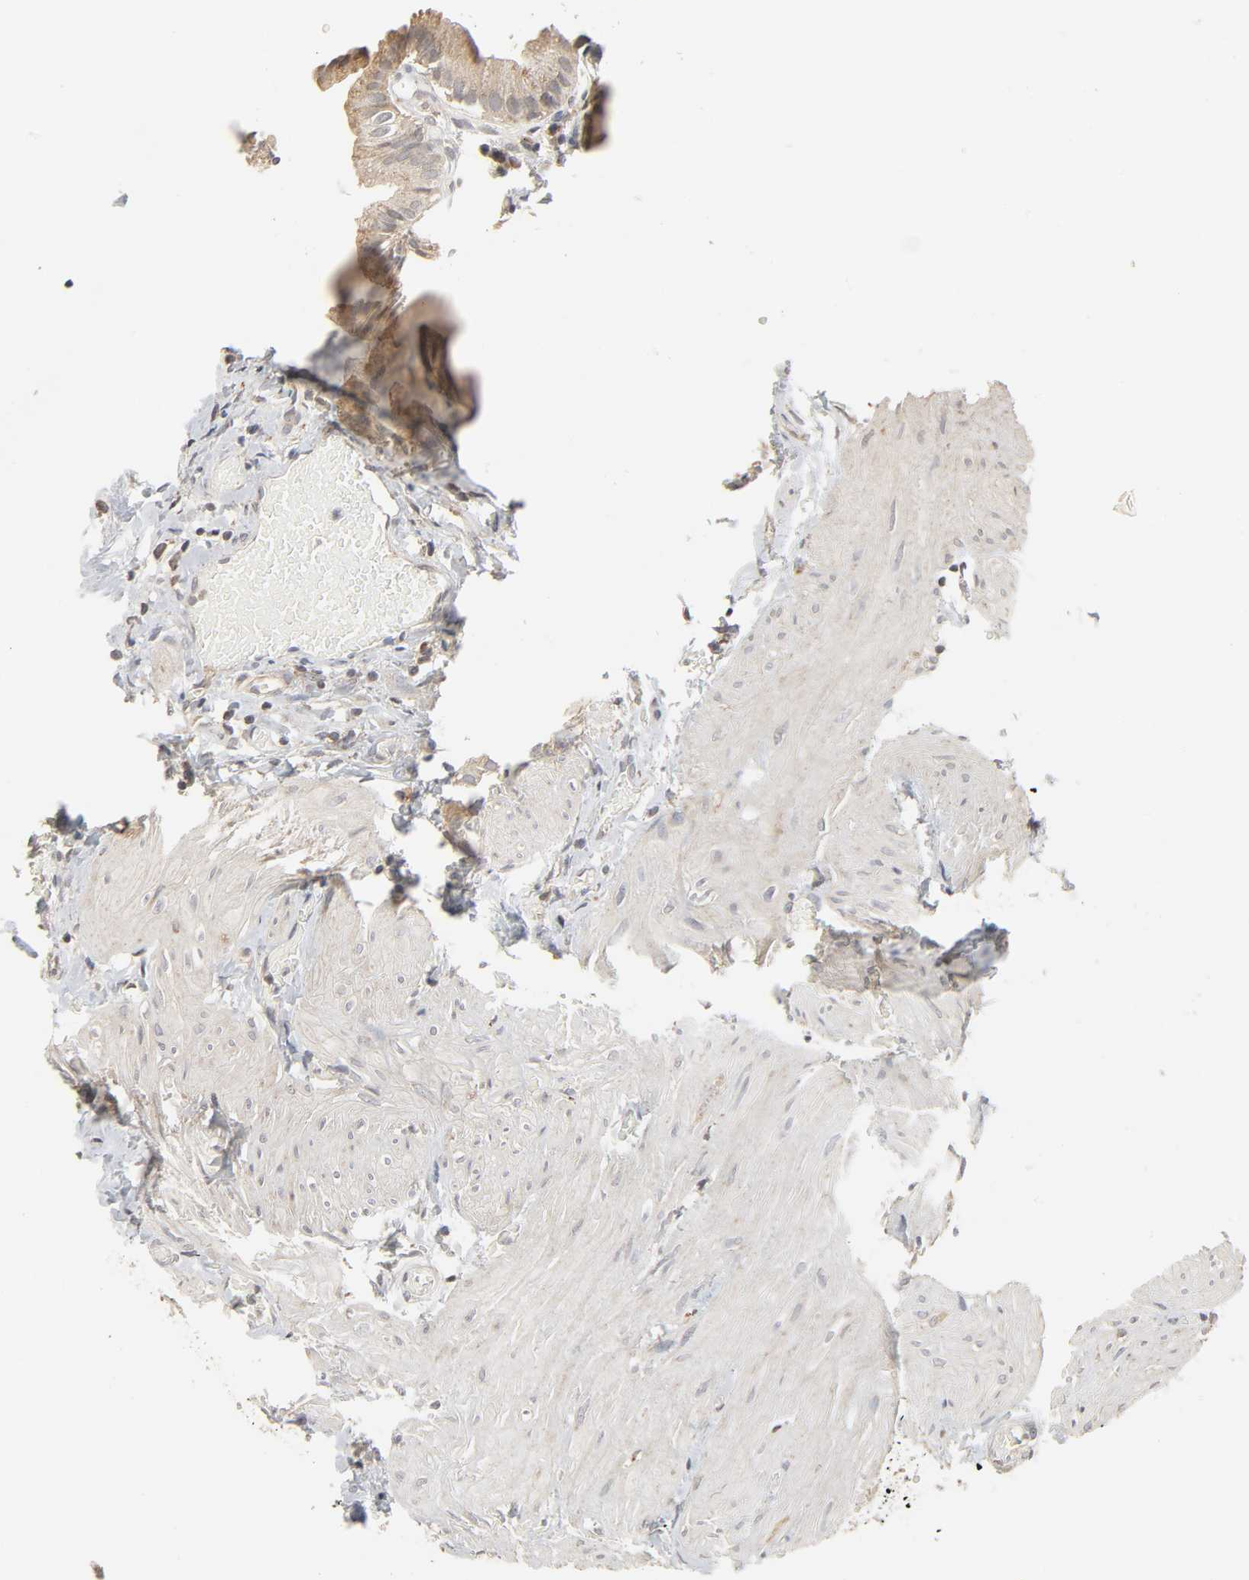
{"staining": {"intensity": "weak", "quantity": ">75%", "location": "cytoplasmic/membranous"}, "tissue": "gallbladder", "cell_type": "Glandular cells", "image_type": "normal", "snomed": [{"axis": "morphology", "description": "Normal tissue, NOS"}, {"axis": "topography", "description": "Gallbladder"}], "caption": "Approximately >75% of glandular cells in benign gallbladder reveal weak cytoplasmic/membranous protein expression as visualized by brown immunohistochemical staining.", "gene": "CLEC4E", "patient": {"sex": "male", "age": 65}}